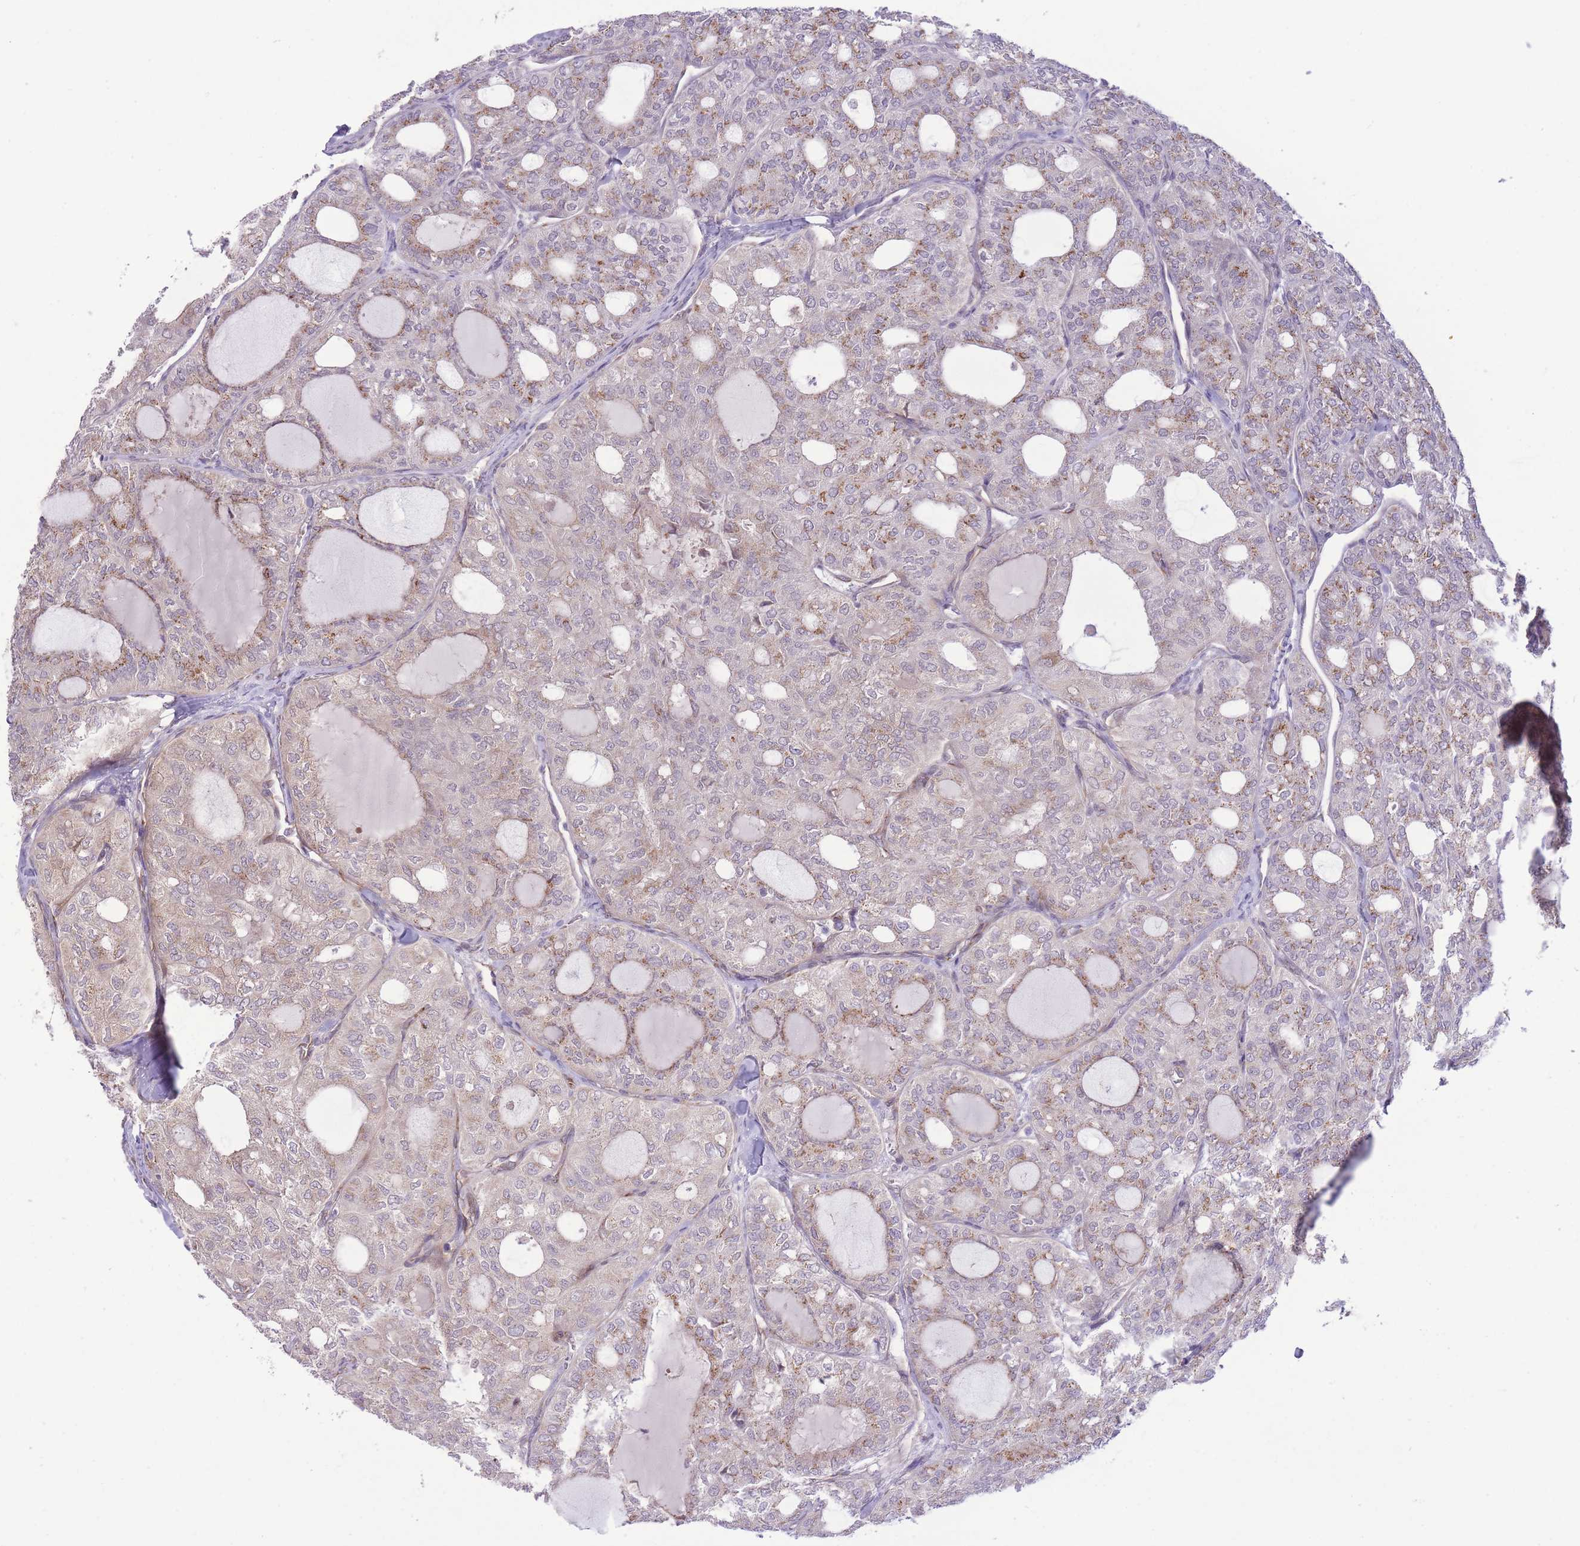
{"staining": {"intensity": "weak", "quantity": "25%-75%", "location": "cytoplasmic/membranous"}, "tissue": "thyroid cancer", "cell_type": "Tumor cells", "image_type": "cancer", "snomed": [{"axis": "morphology", "description": "Follicular adenoma carcinoma, NOS"}, {"axis": "topography", "description": "Thyroid gland"}], "caption": "Immunohistochemistry micrograph of thyroid cancer stained for a protein (brown), which displays low levels of weak cytoplasmic/membranous staining in approximately 25%-75% of tumor cells.", "gene": "ZBED5", "patient": {"sex": "male", "age": 75}}